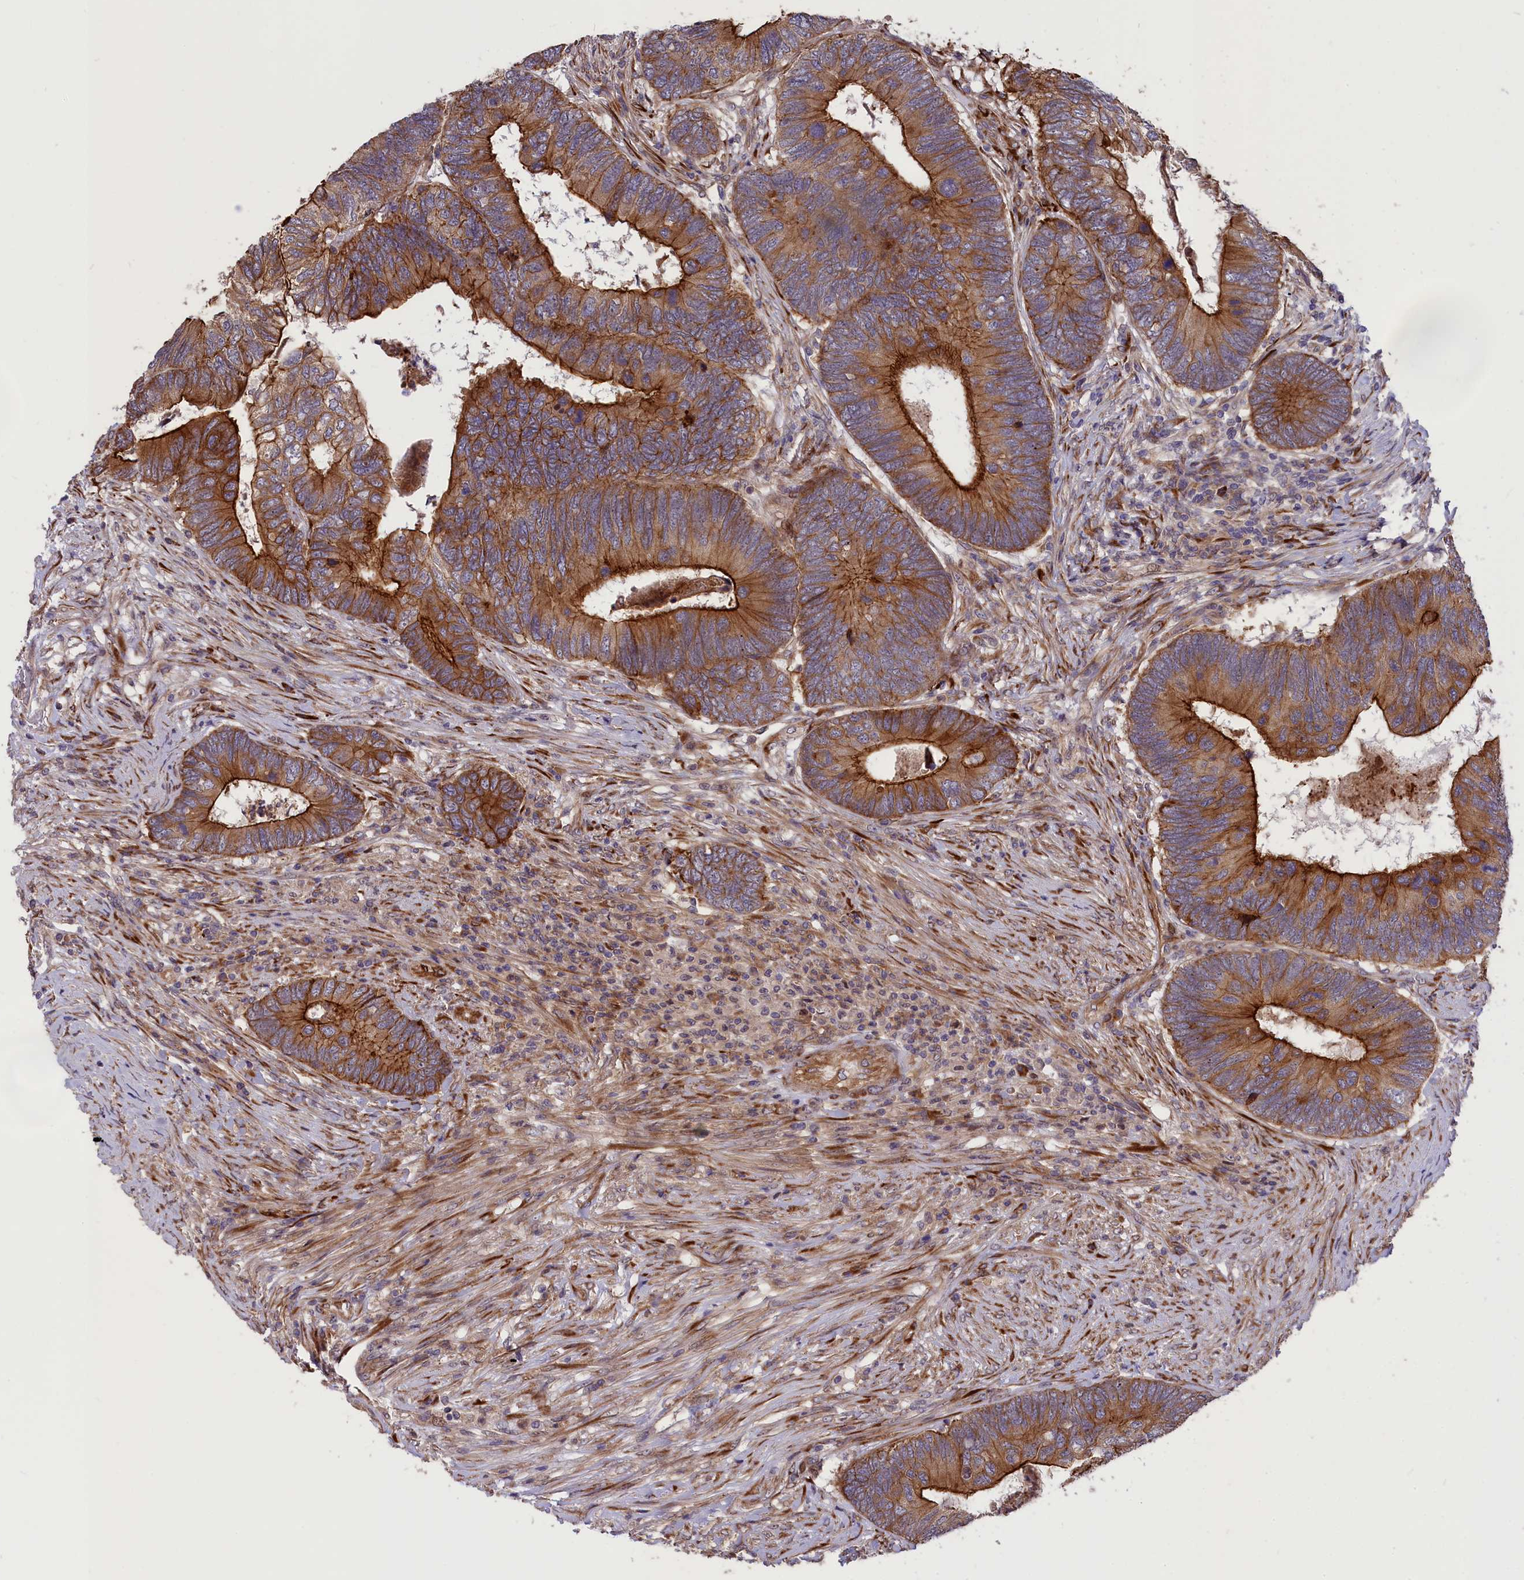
{"staining": {"intensity": "moderate", "quantity": ">75%", "location": "cytoplasmic/membranous"}, "tissue": "colorectal cancer", "cell_type": "Tumor cells", "image_type": "cancer", "snomed": [{"axis": "morphology", "description": "Adenocarcinoma, NOS"}, {"axis": "topography", "description": "Colon"}], "caption": "Immunohistochemistry staining of colorectal adenocarcinoma, which shows medium levels of moderate cytoplasmic/membranous positivity in approximately >75% of tumor cells indicating moderate cytoplasmic/membranous protein expression. The staining was performed using DAB (3,3'-diaminobenzidine) (brown) for protein detection and nuclei were counterstained in hematoxylin (blue).", "gene": "DDX60L", "patient": {"sex": "female", "age": 67}}